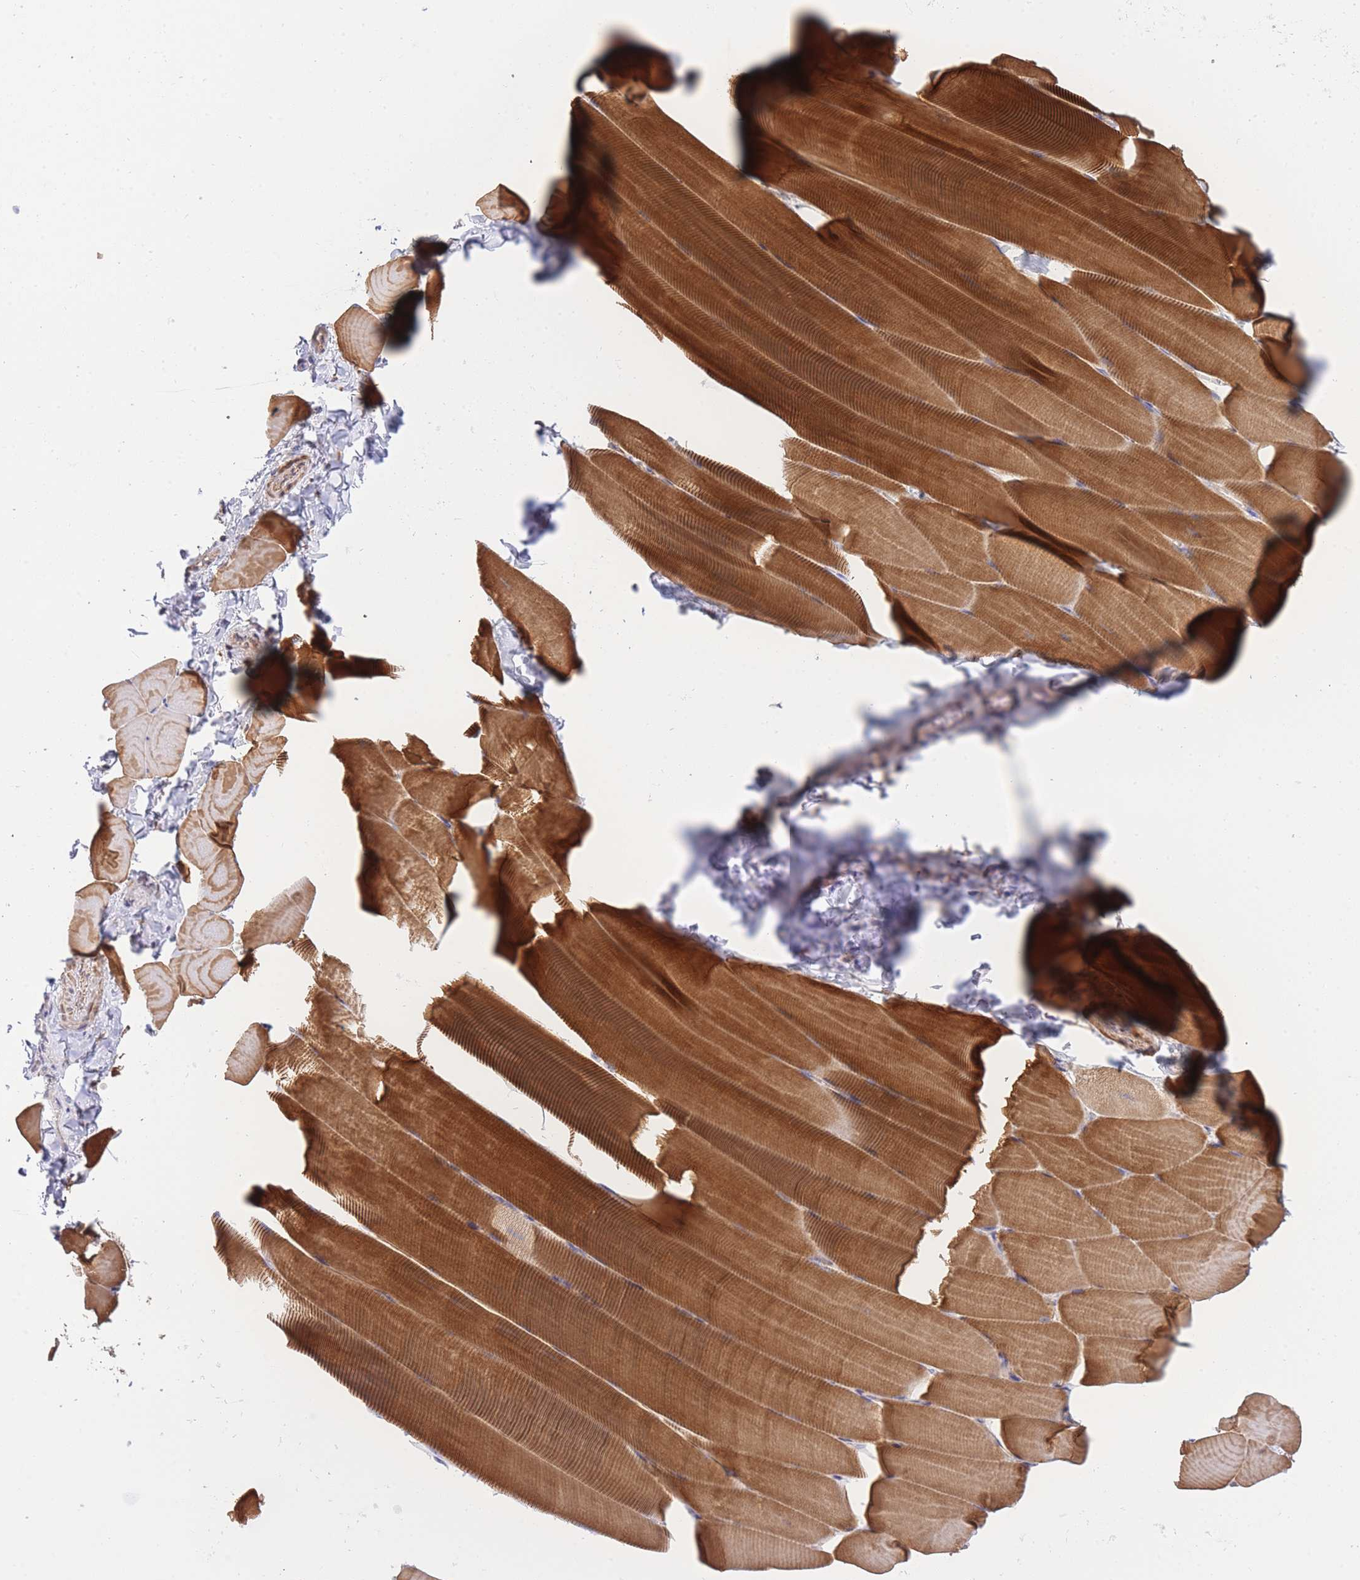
{"staining": {"intensity": "strong", "quantity": ">75%", "location": "cytoplasmic/membranous"}, "tissue": "skeletal muscle", "cell_type": "Myocytes", "image_type": "normal", "snomed": [{"axis": "morphology", "description": "Normal tissue, NOS"}, {"axis": "topography", "description": "Skeletal muscle"}], "caption": "An image showing strong cytoplasmic/membranous positivity in approximately >75% of myocytes in unremarkable skeletal muscle, as visualized by brown immunohistochemical staining.", "gene": "CTBP1", "patient": {"sex": "male", "age": 25}}